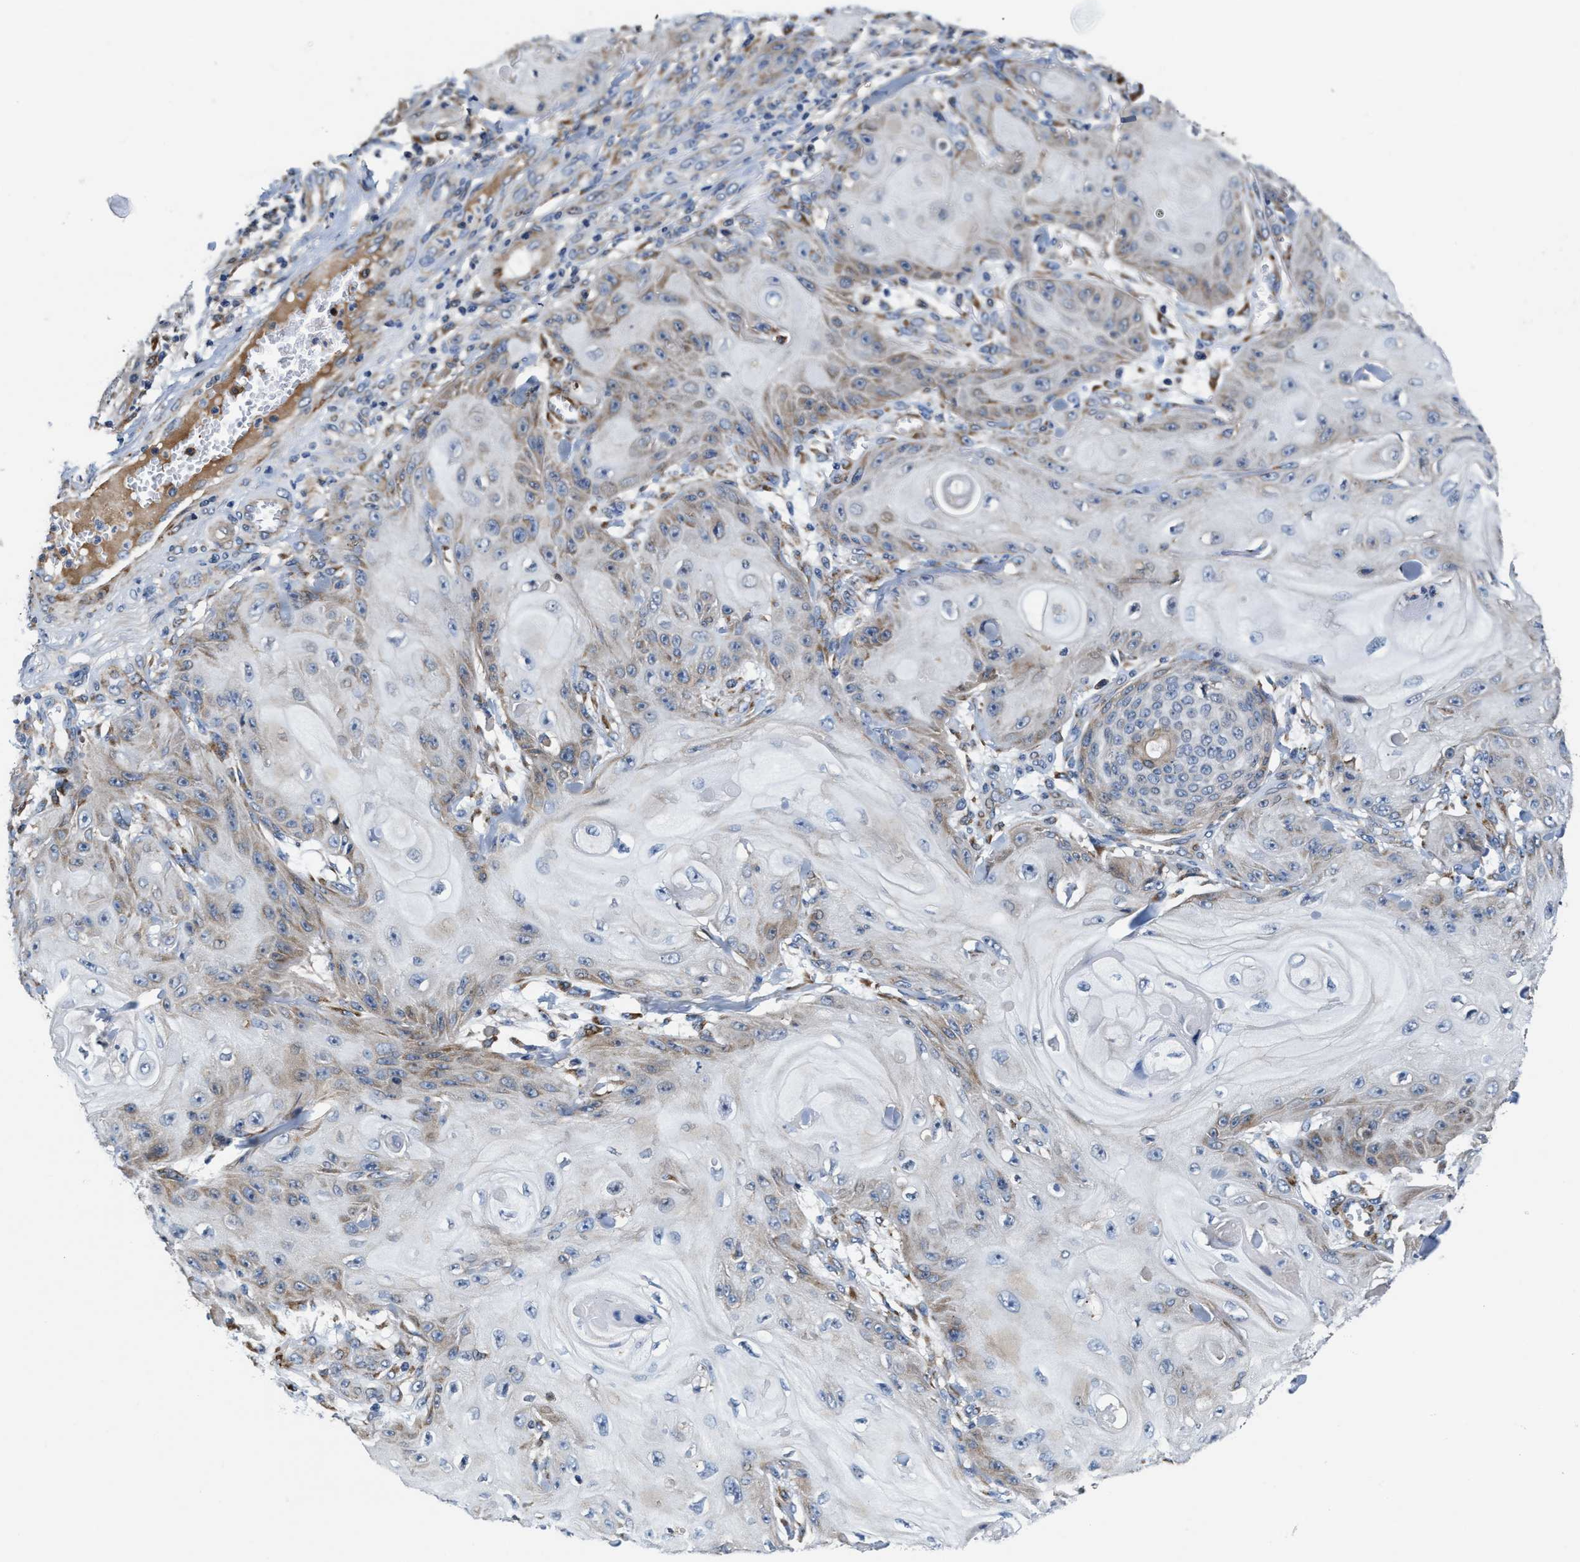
{"staining": {"intensity": "weak", "quantity": "<25%", "location": "cytoplasmic/membranous"}, "tissue": "skin cancer", "cell_type": "Tumor cells", "image_type": "cancer", "snomed": [{"axis": "morphology", "description": "Squamous cell carcinoma, NOS"}, {"axis": "topography", "description": "Skin"}], "caption": "DAB immunohistochemical staining of skin cancer exhibits no significant staining in tumor cells.", "gene": "SLC12A2", "patient": {"sex": "male", "age": 74}}